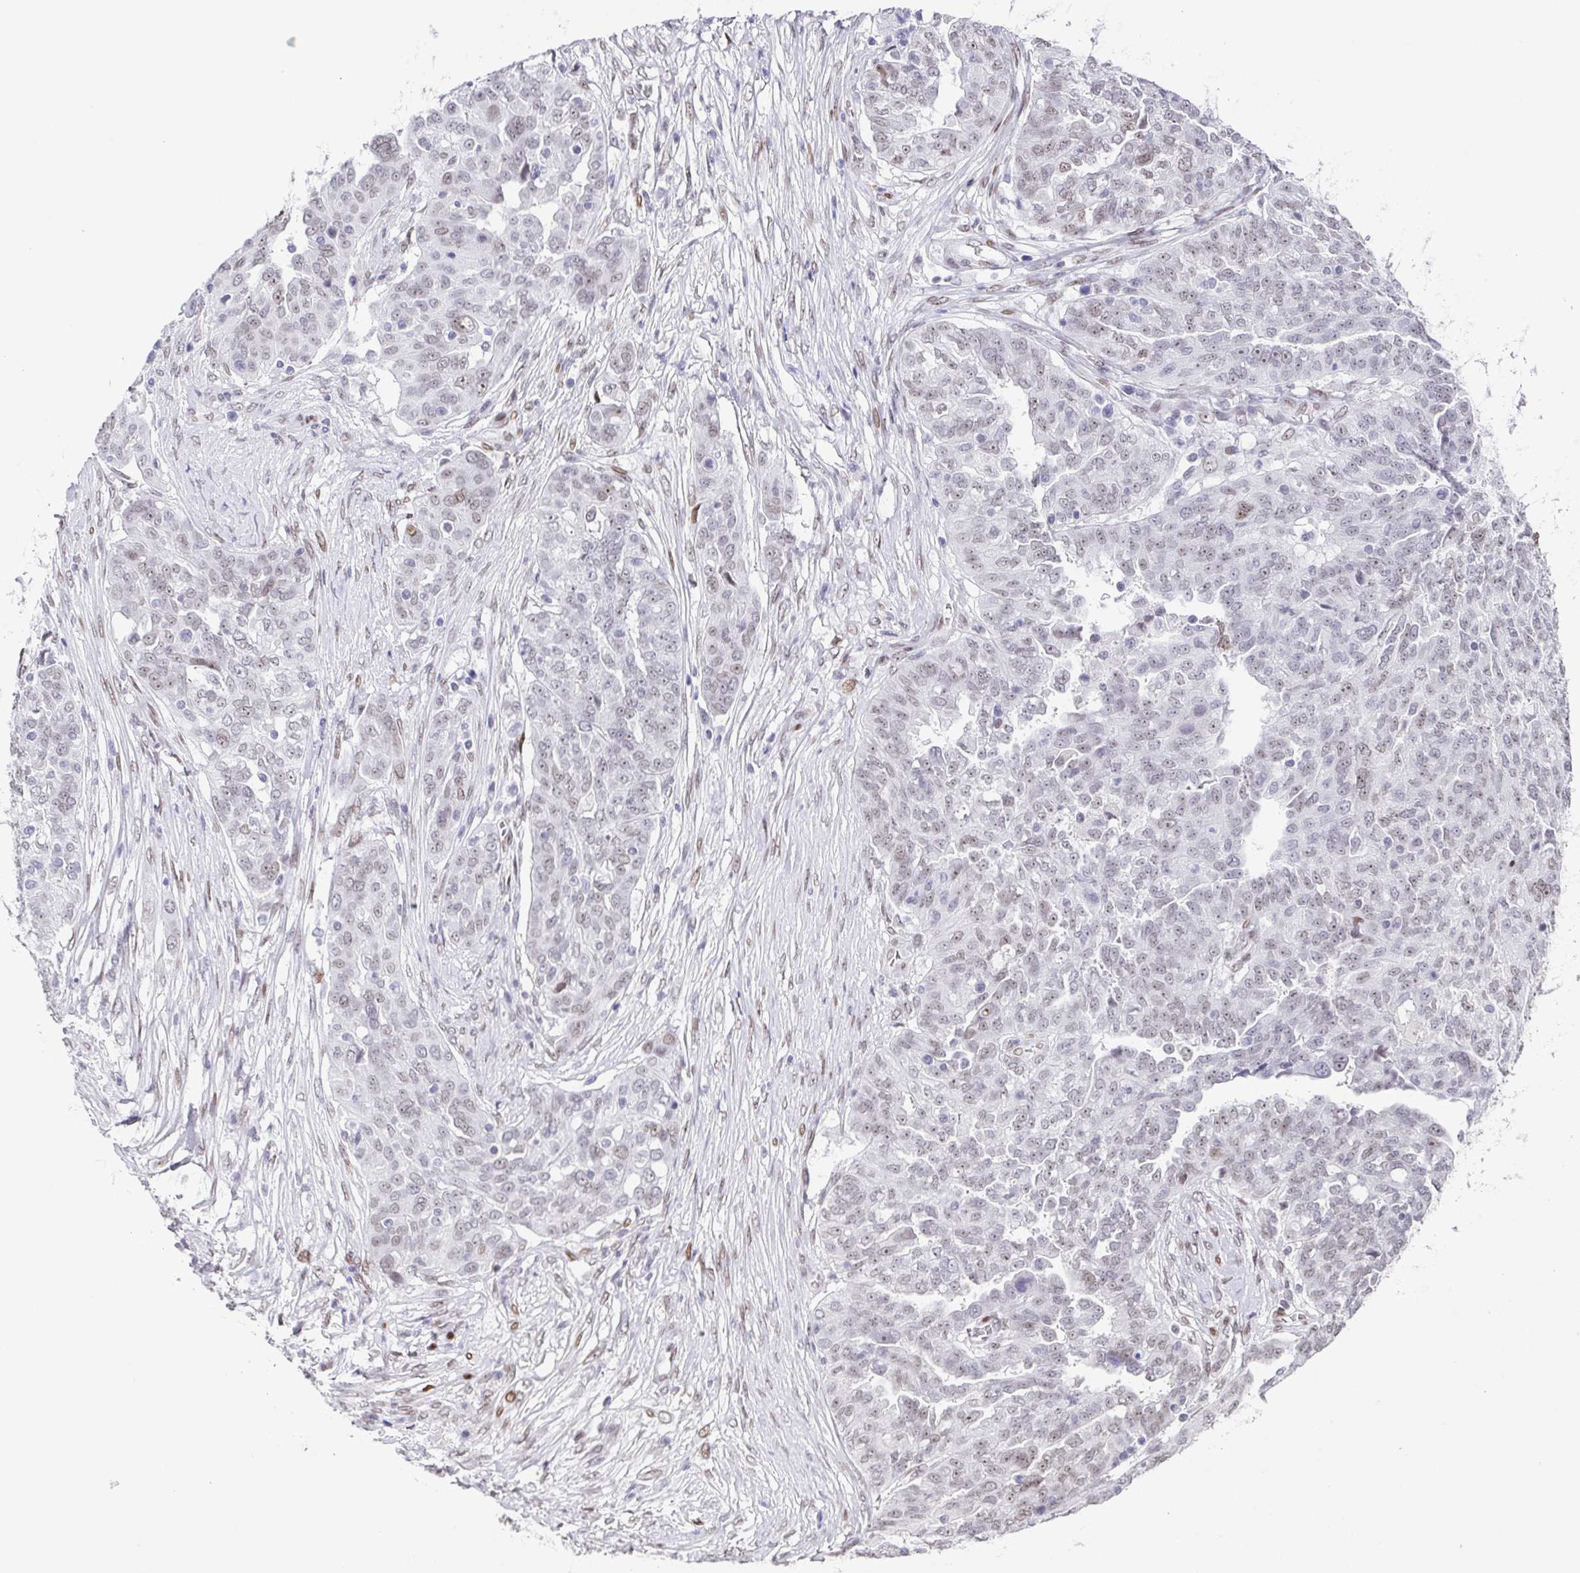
{"staining": {"intensity": "negative", "quantity": "none", "location": "none"}, "tissue": "ovarian cancer", "cell_type": "Tumor cells", "image_type": "cancer", "snomed": [{"axis": "morphology", "description": "Cystadenocarcinoma, serous, NOS"}, {"axis": "topography", "description": "Ovary"}], "caption": "This is an immunohistochemistry (IHC) photomicrograph of ovarian cancer (serous cystadenocarcinoma). There is no expression in tumor cells.", "gene": "RB1", "patient": {"sex": "female", "age": 67}}